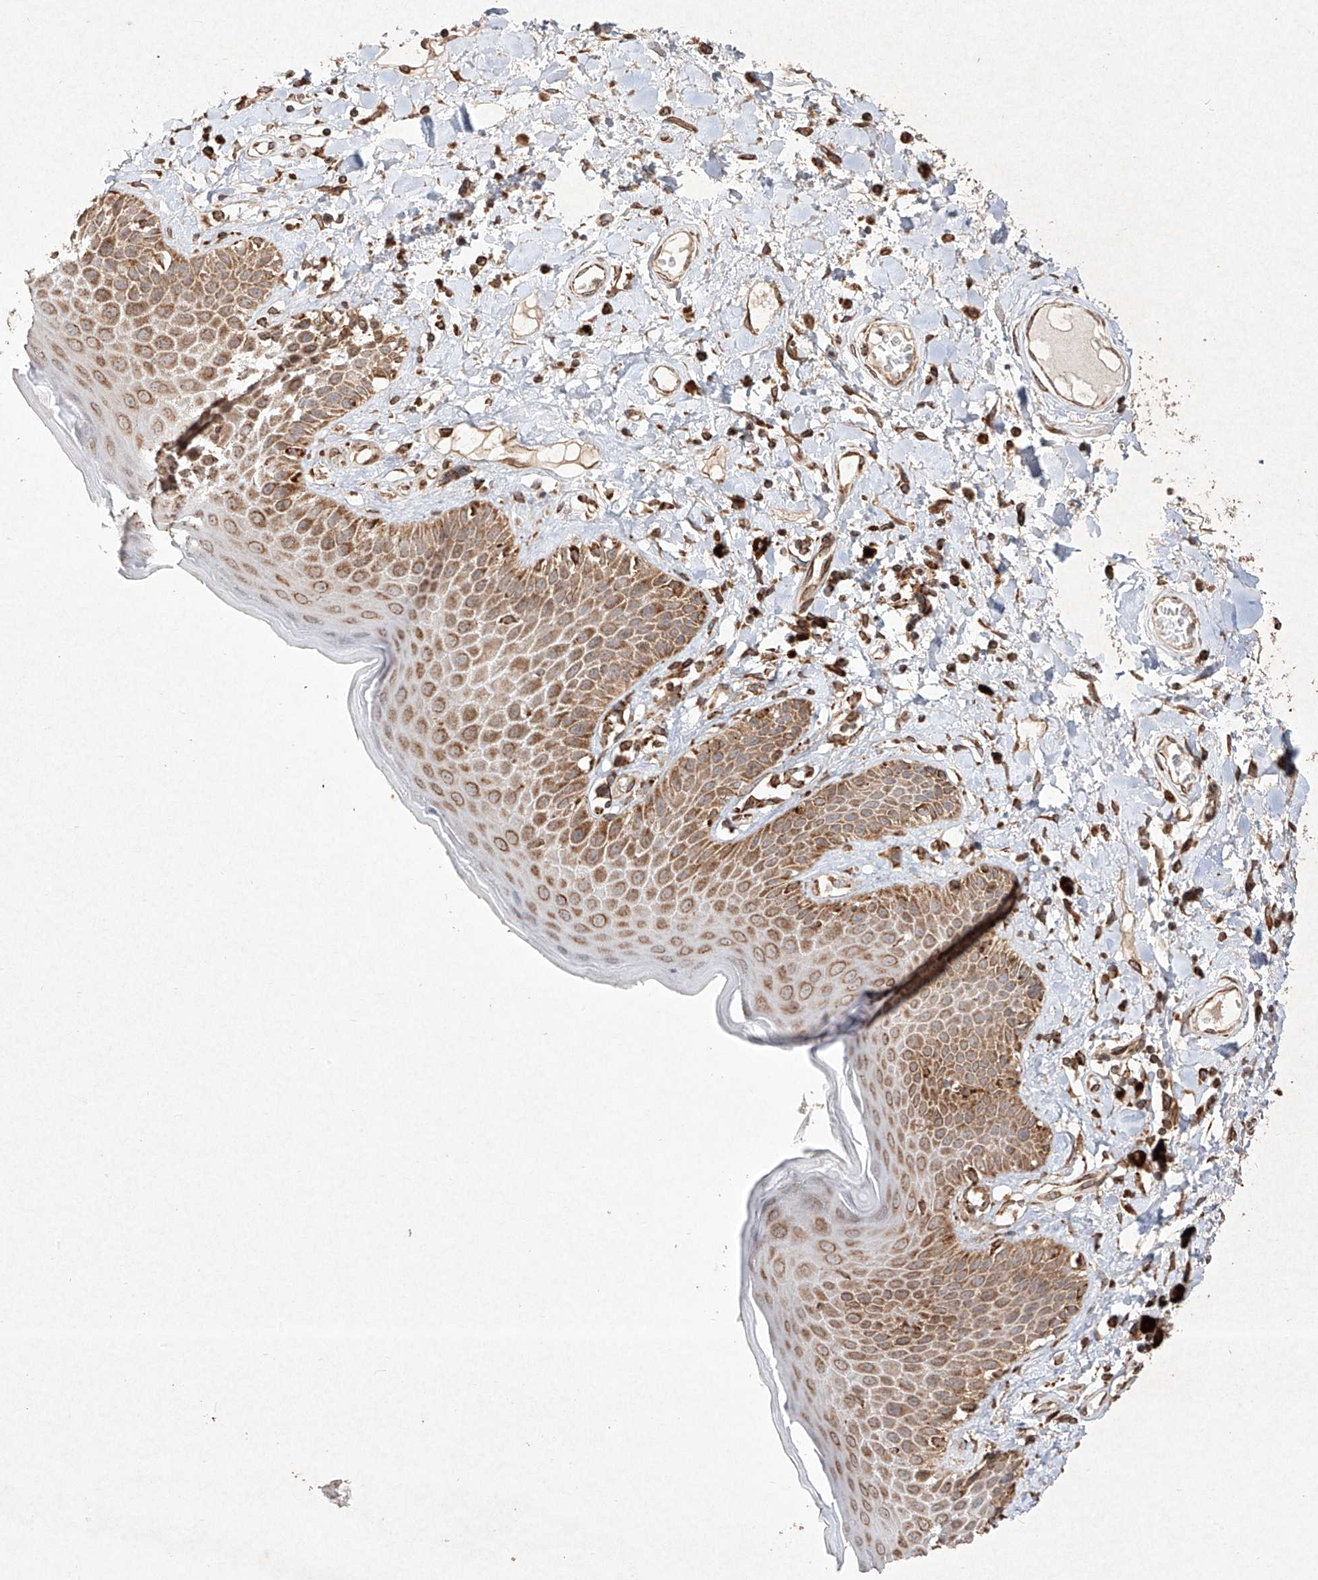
{"staining": {"intensity": "moderate", "quantity": ">75%", "location": "cytoplasmic/membranous"}, "tissue": "skin", "cell_type": "Epidermal cells", "image_type": "normal", "snomed": [{"axis": "morphology", "description": "Normal tissue, NOS"}, {"axis": "topography", "description": "Anal"}], "caption": "Moderate cytoplasmic/membranous protein staining is seen in approximately >75% of epidermal cells in skin.", "gene": "SEMA3B", "patient": {"sex": "female", "age": 78}}